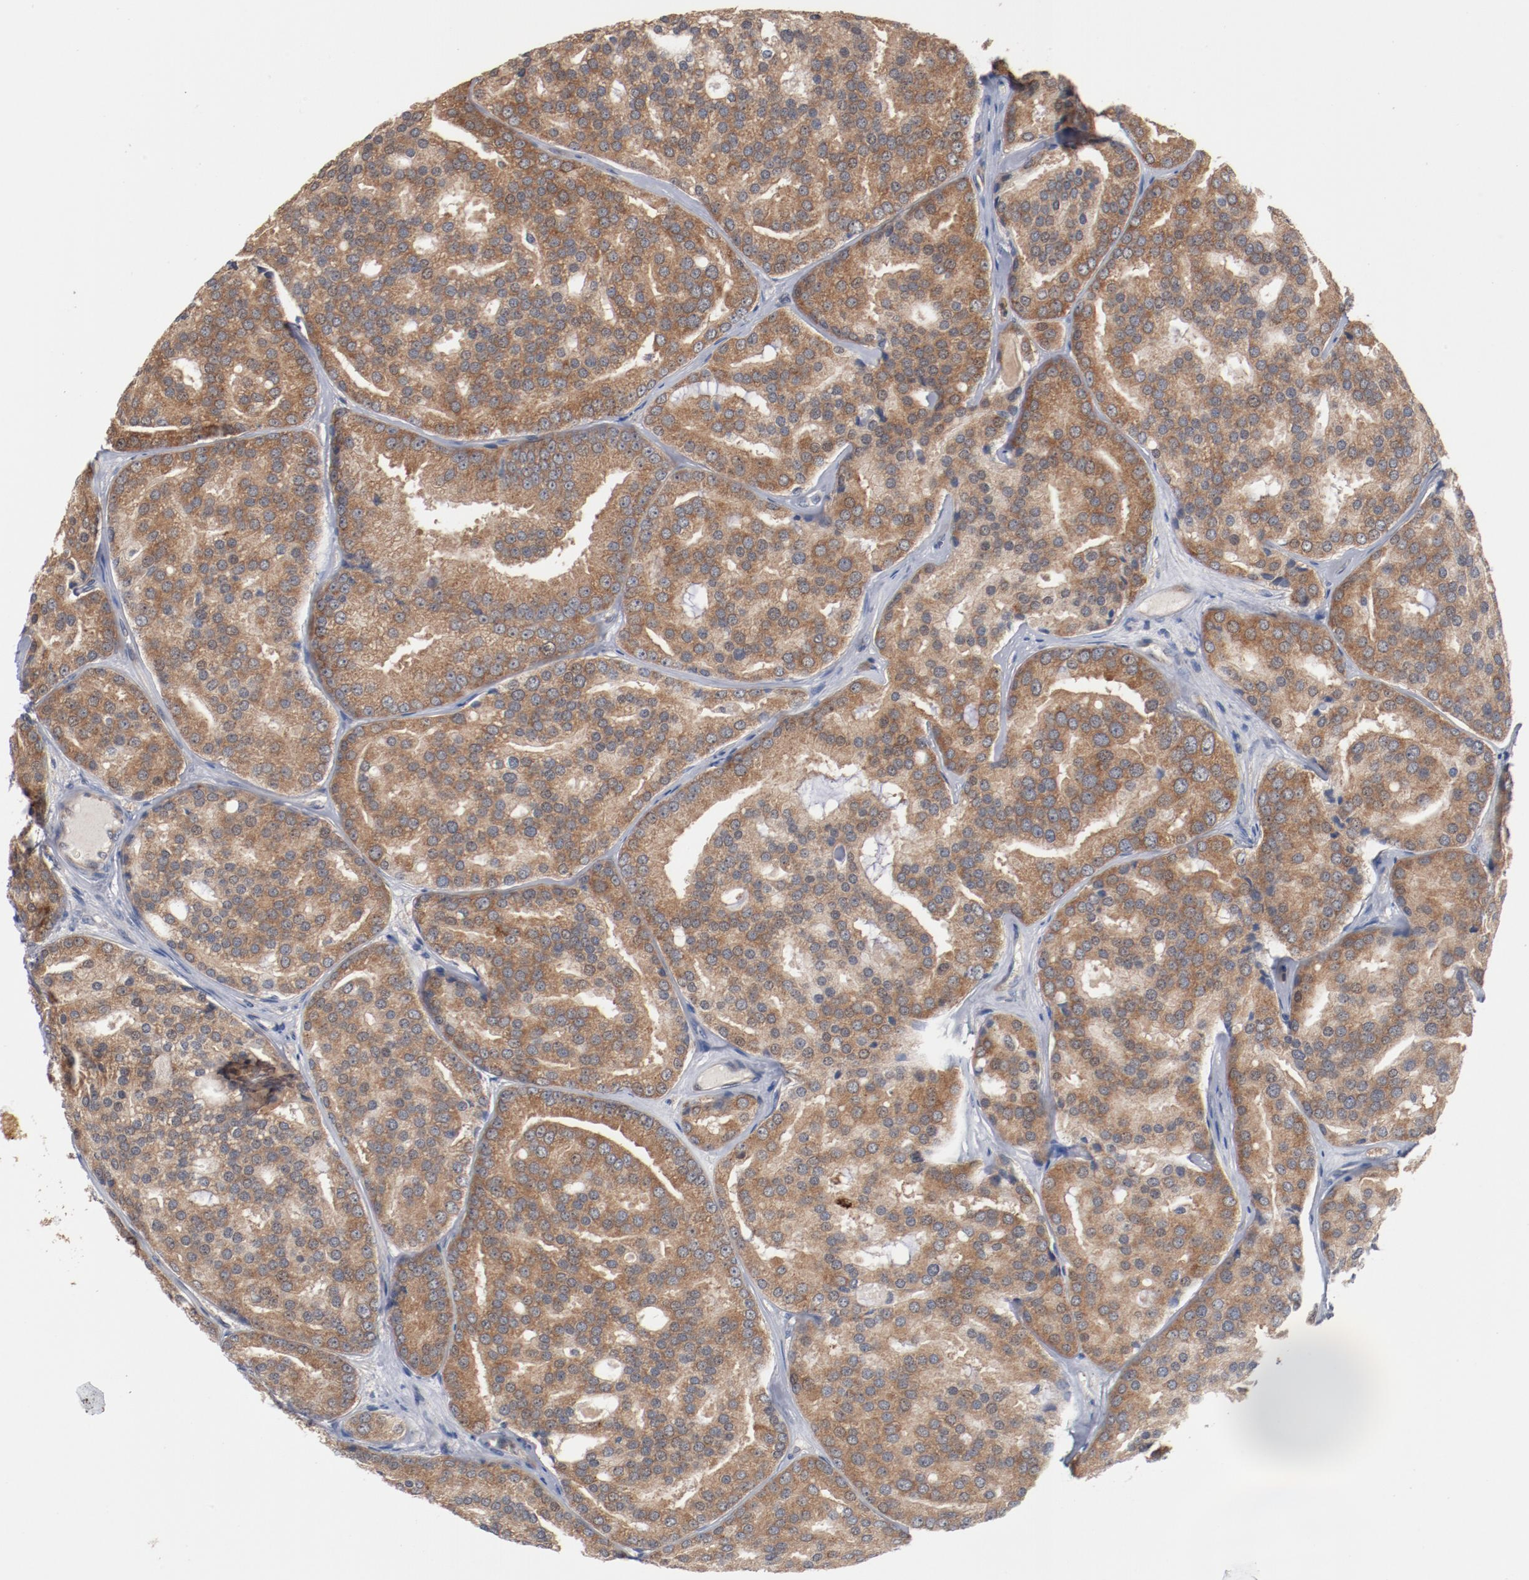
{"staining": {"intensity": "moderate", "quantity": ">75%", "location": "cytoplasmic/membranous"}, "tissue": "prostate cancer", "cell_type": "Tumor cells", "image_type": "cancer", "snomed": [{"axis": "morphology", "description": "Adenocarcinoma, High grade"}, {"axis": "topography", "description": "Prostate"}], "caption": "There is medium levels of moderate cytoplasmic/membranous expression in tumor cells of prostate cancer, as demonstrated by immunohistochemical staining (brown color).", "gene": "RNASE11", "patient": {"sex": "male", "age": 64}}